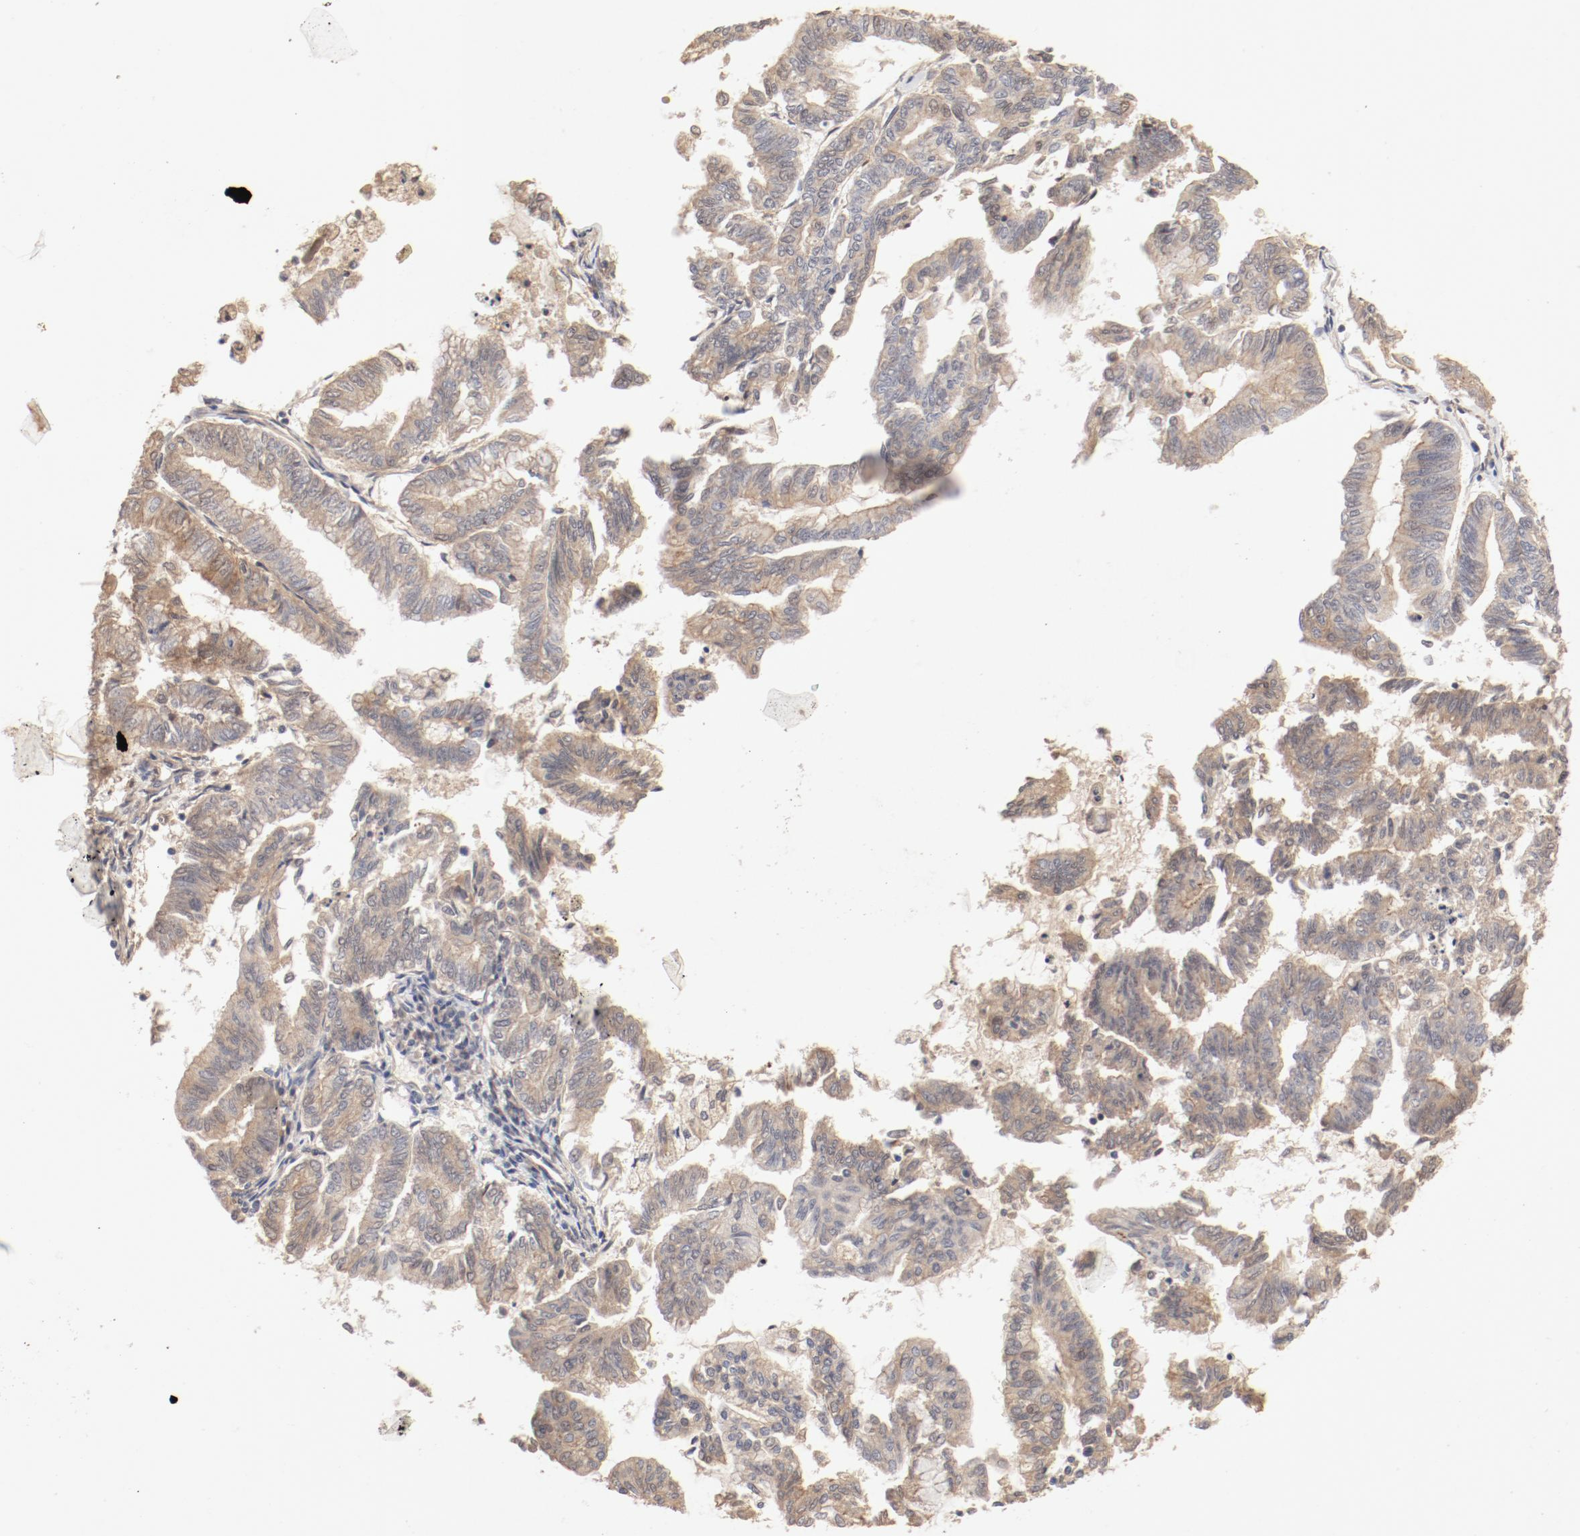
{"staining": {"intensity": "moderate", "quantity": ">75%", "location": "cytoplasmic/membranous"}, "tissue": "endometrial cancer", "cell_type": "Tumor cells", "image_type": "cancer", "snomed": [{"axis": "morphology", "description": "Adenocarcinoma, NOS"}, {"axis": "topography", "description": "Endometrium"}], "caption": "Protein staining of adenocarcinoma (endometrial) tissue displays moderate cytoplasmic/membranous expression in about >75% of tumor cells.", "gene": "IL3RA", "patient": {"sex": "female", "age": 79}}